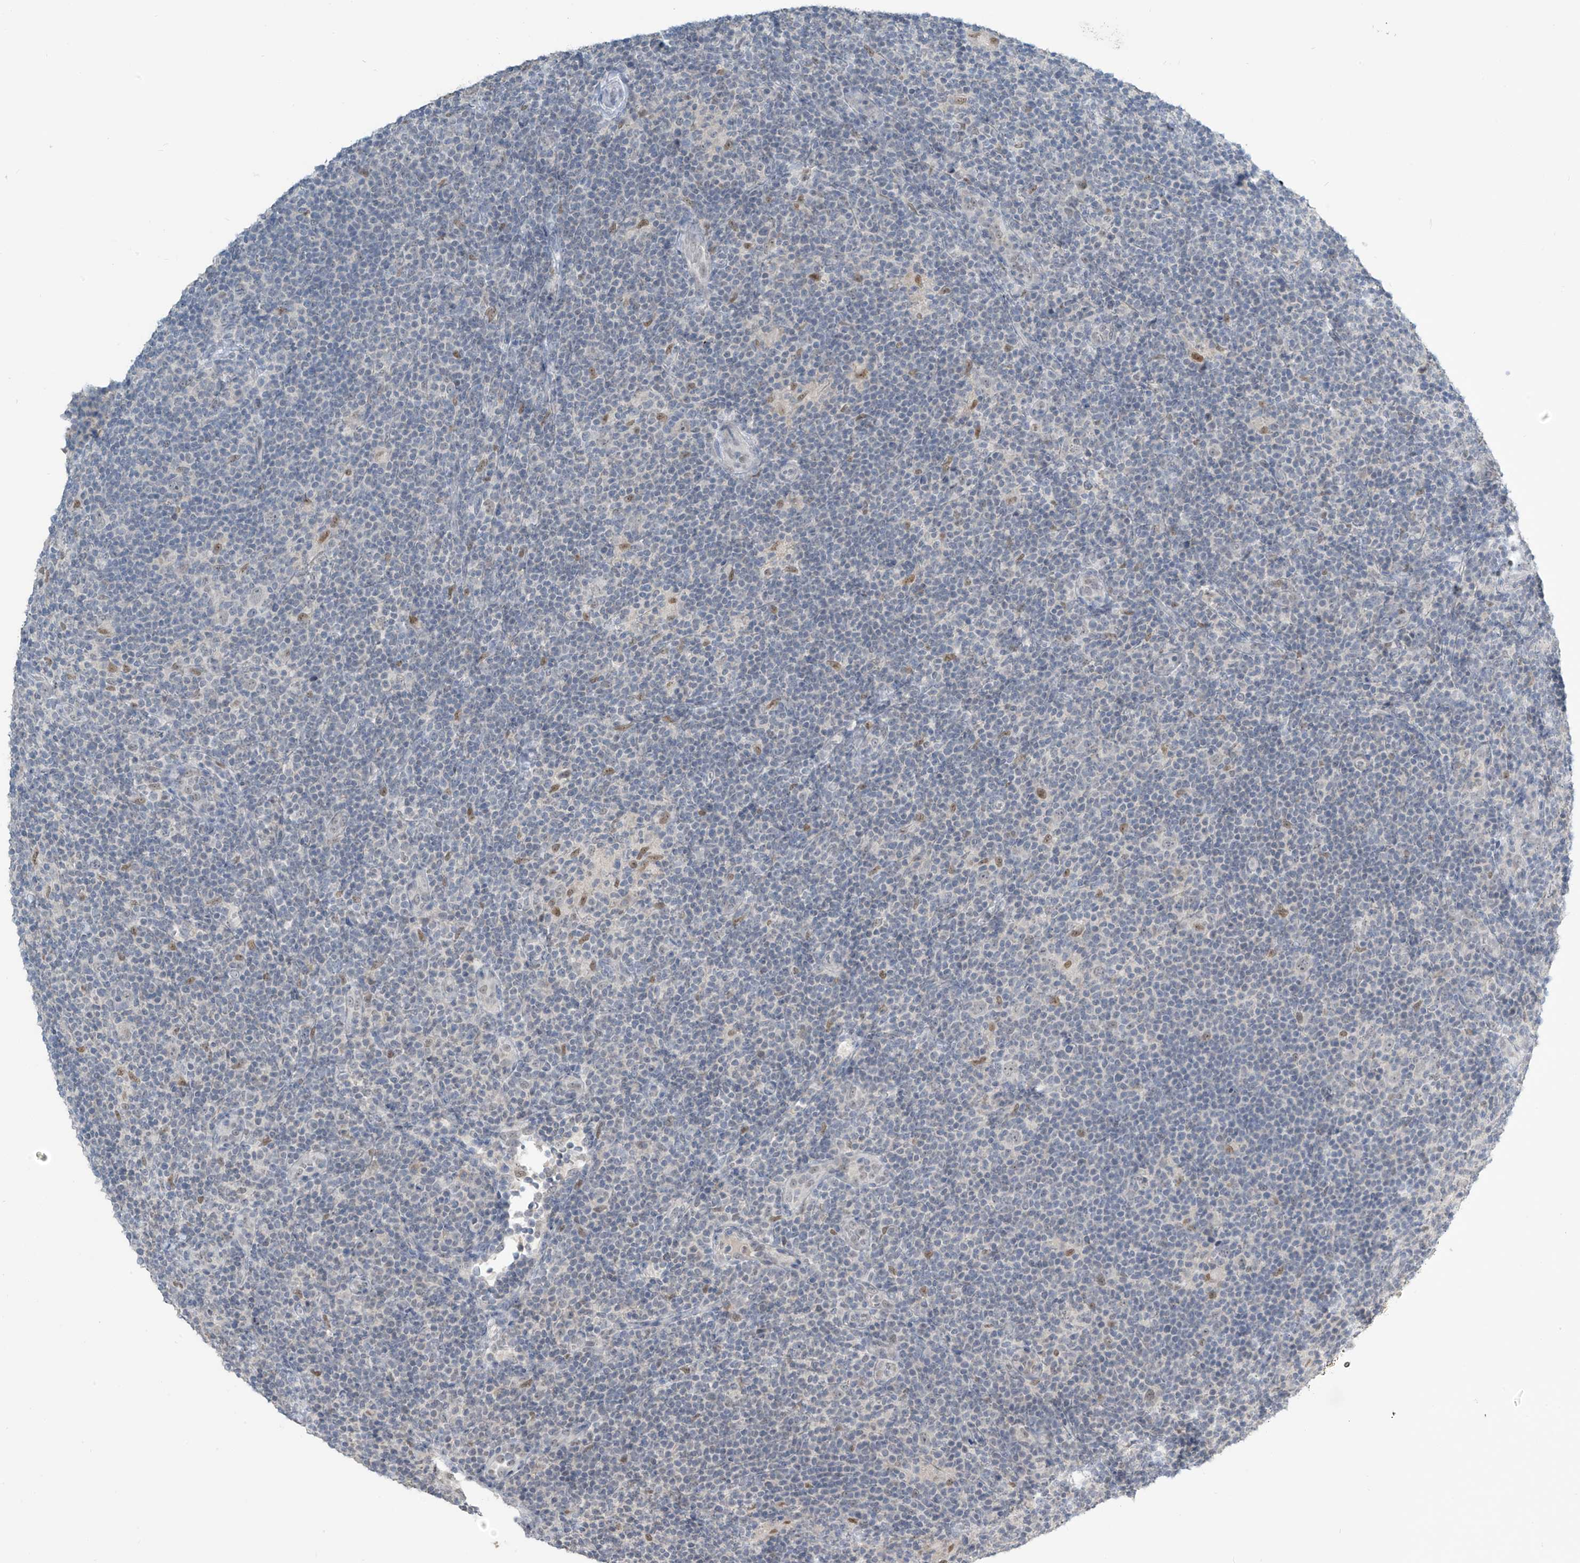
{"staining": {"intensity": "negative", "quantity": "none", "location": "none"}, "tissue": "lymphoma", "cell_type": "Tumor cells", "image_type": "cancer", "snomed": [{"axis": "morphology", "description": "Hodgkin's disease, NOS"}, {"axis": "topography", "description": "Lymph node"}], "caption": "This is an immunohistochemistry (IHC) histopathology image of human lymphoma. There is no expression in tumor cells.", "gene": "METAP1D", "patient": {"sex": "female", "age": 57}}